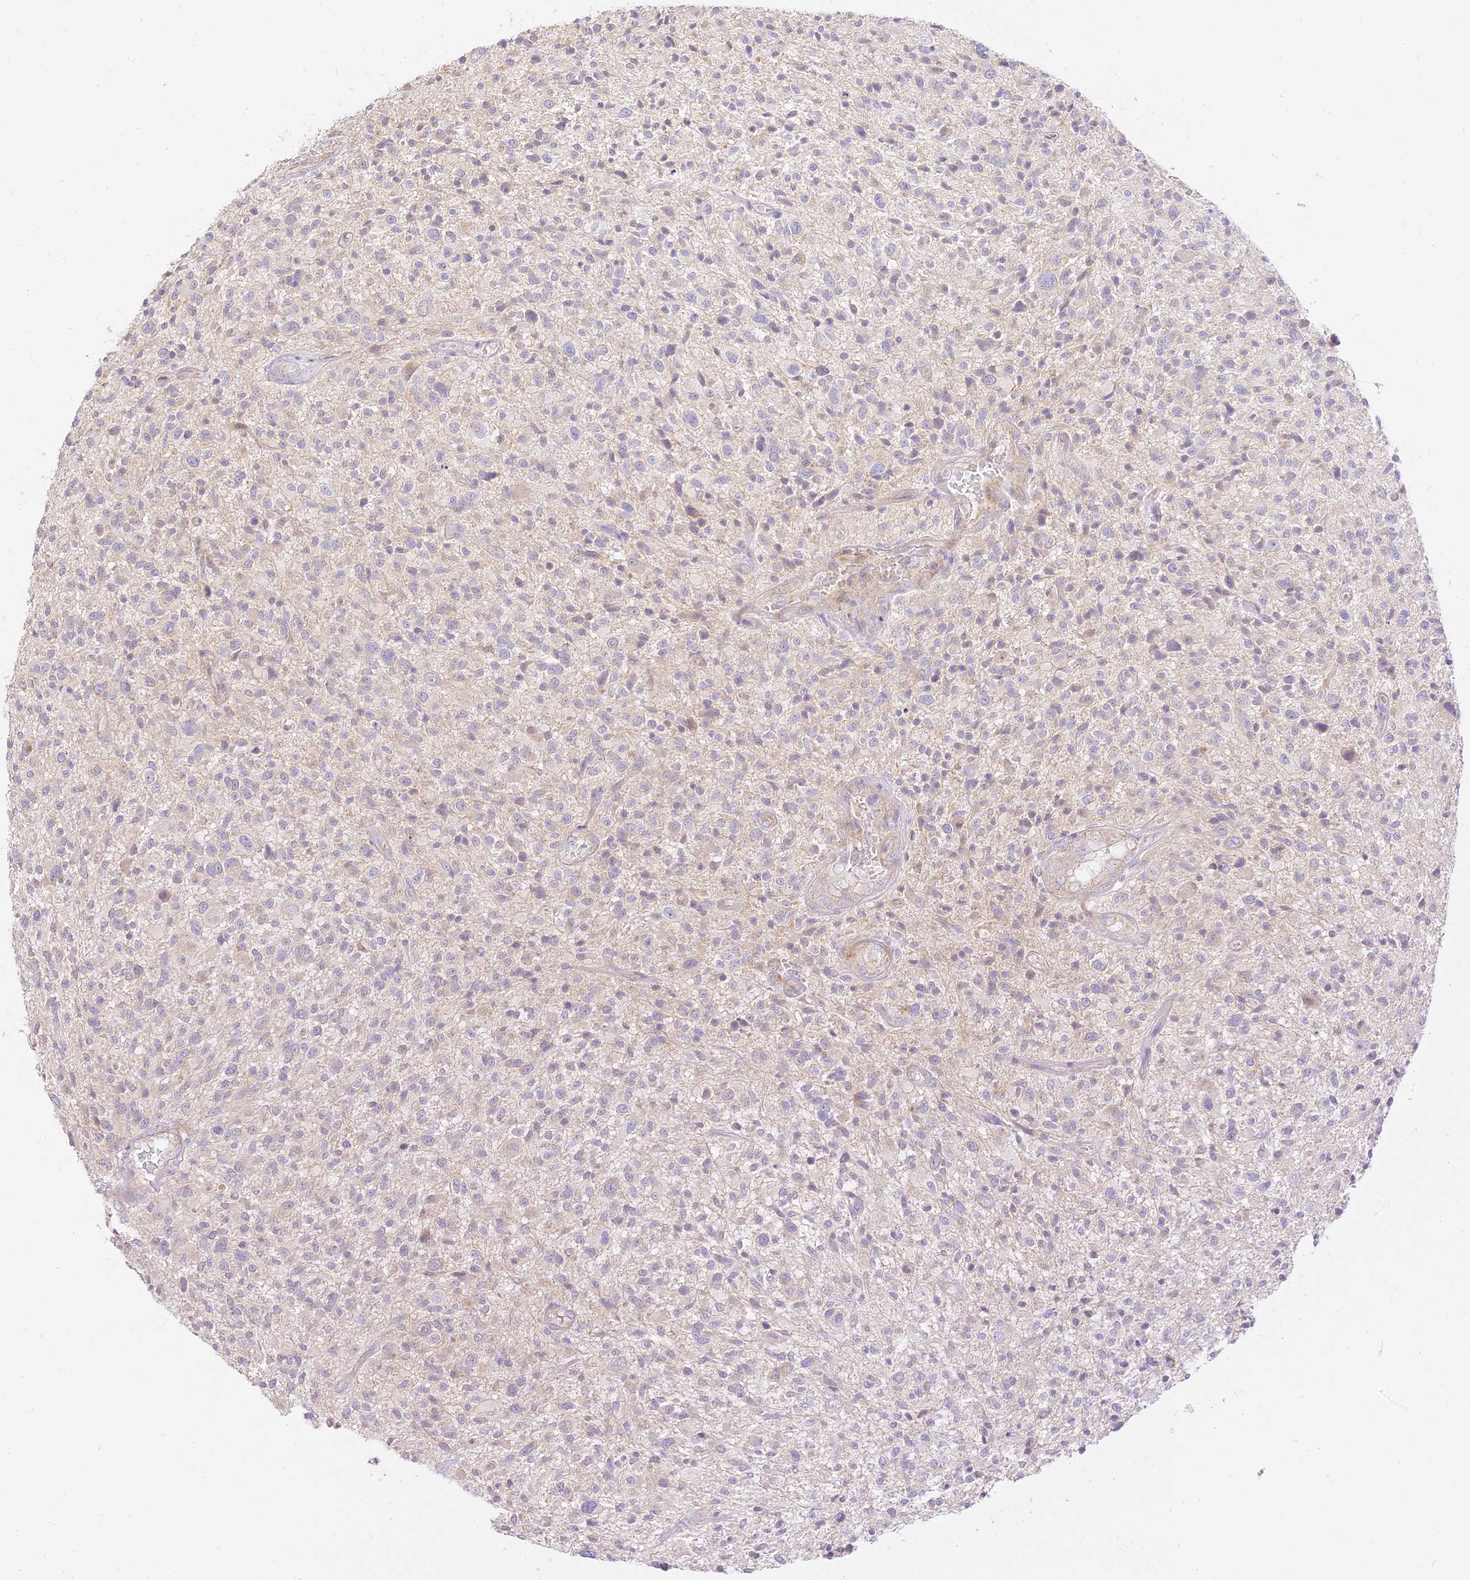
{"staining": {"intensity": "negative", "quantity": "none", "location": "none"}, "tissue": "glioma", "cell_type": "Tumor cells", "image_type": "cancer", "snomed": [{"axis": "morphology", "description": "Glioma, malignant, High grade"}, {"axis": "topography", "description": "Brain"}], "caption": "DAB (3,3'-diaminobenzidine) immunohistochemical staining of glioma exhibits no significant expression in tumor cells.", "gene": "LRRC15", "patient": {"sex": "male", "age": 47}}